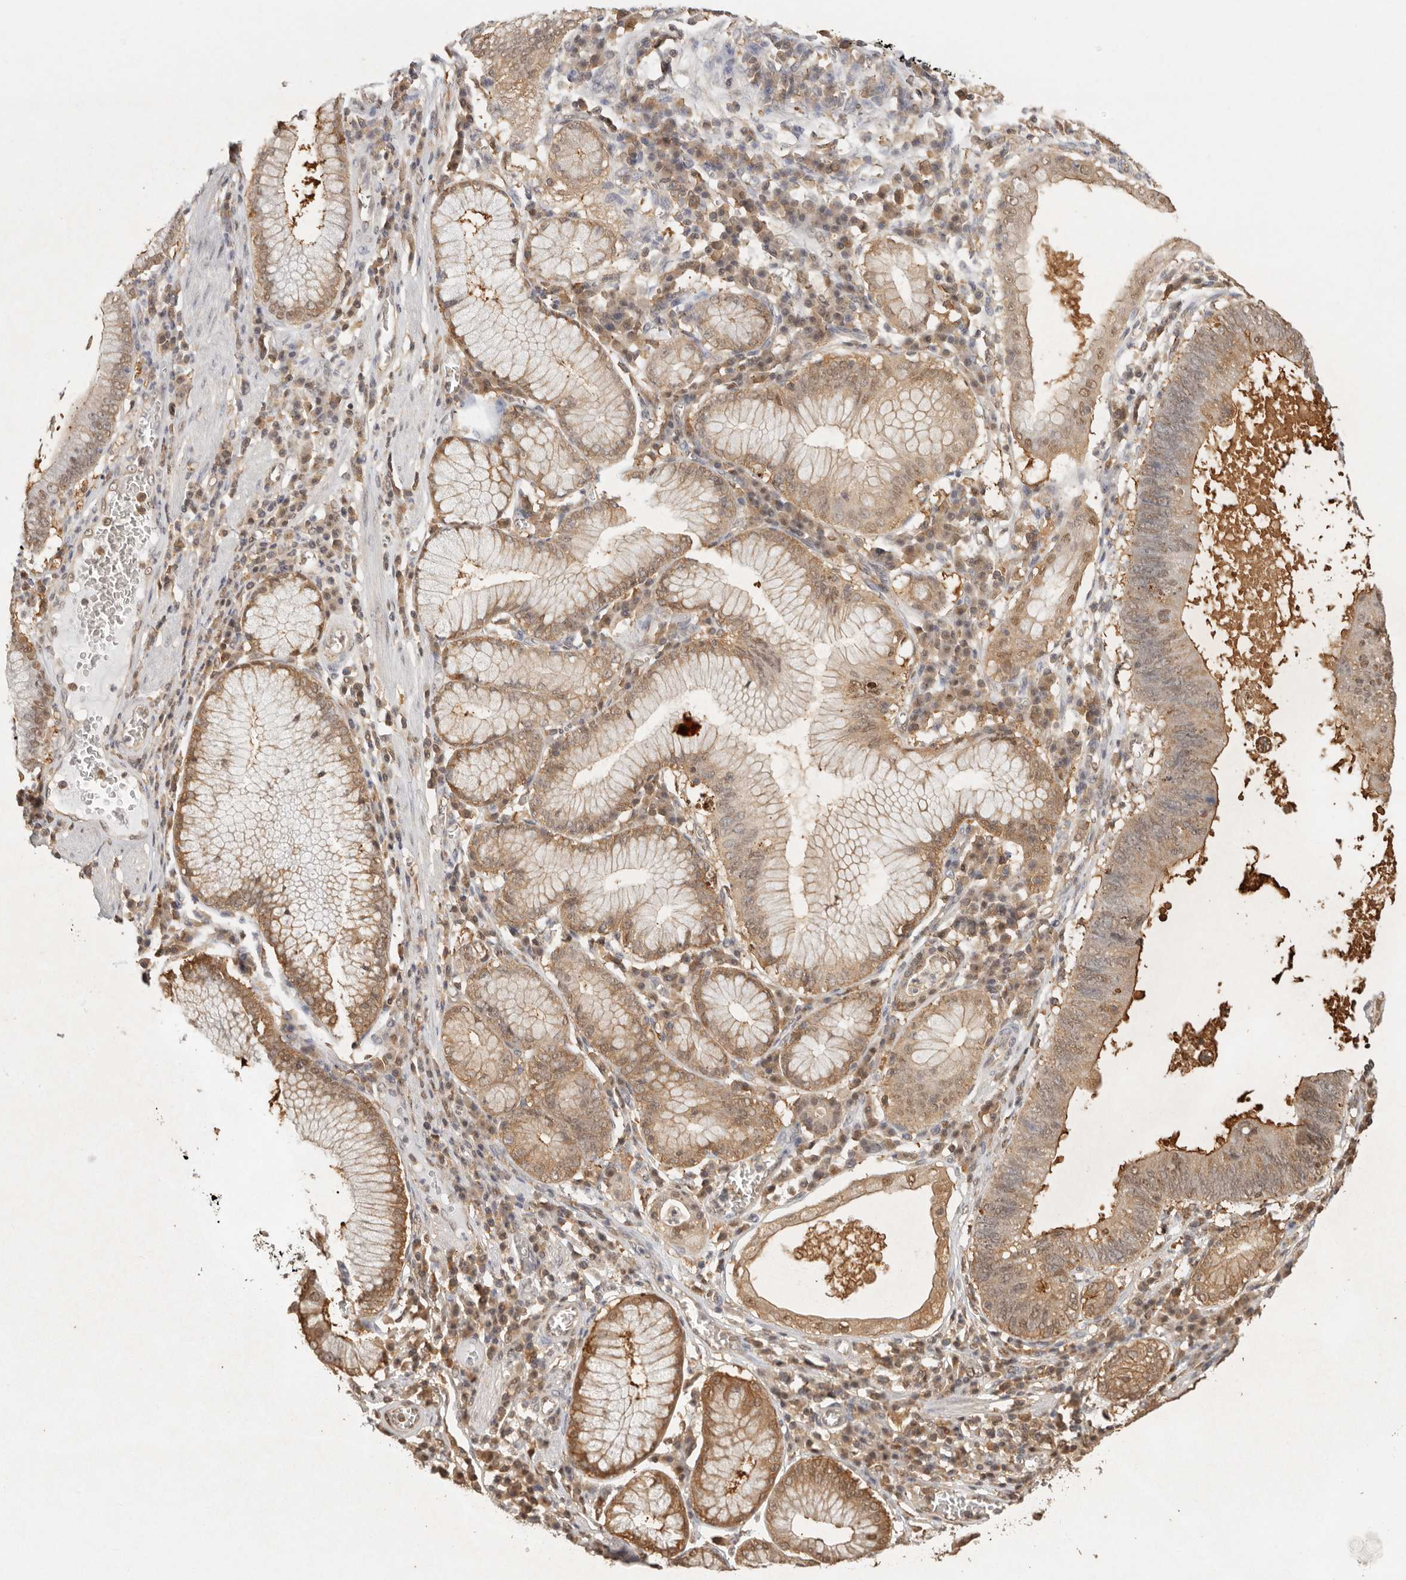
{"staining": {"intensity": "moderate", "quantity": ">75%", "location": "cytoplasmic/membranous,nuclear"}, "tissue": "stomach cancer", "cell_type": "Tumor cells", "image_type": "cancer", "snomed": [{"axis": "morphology", "description": "Adenocarcinoma, NOS"}, {"axis": "topography", "description": "Stomach"}], "caption": "Stomach cancer stained with a protein marker displays moderate staining in tumor cells.", "gene": "PSMA5", "patient": {"sex": "male", "age": 59}}